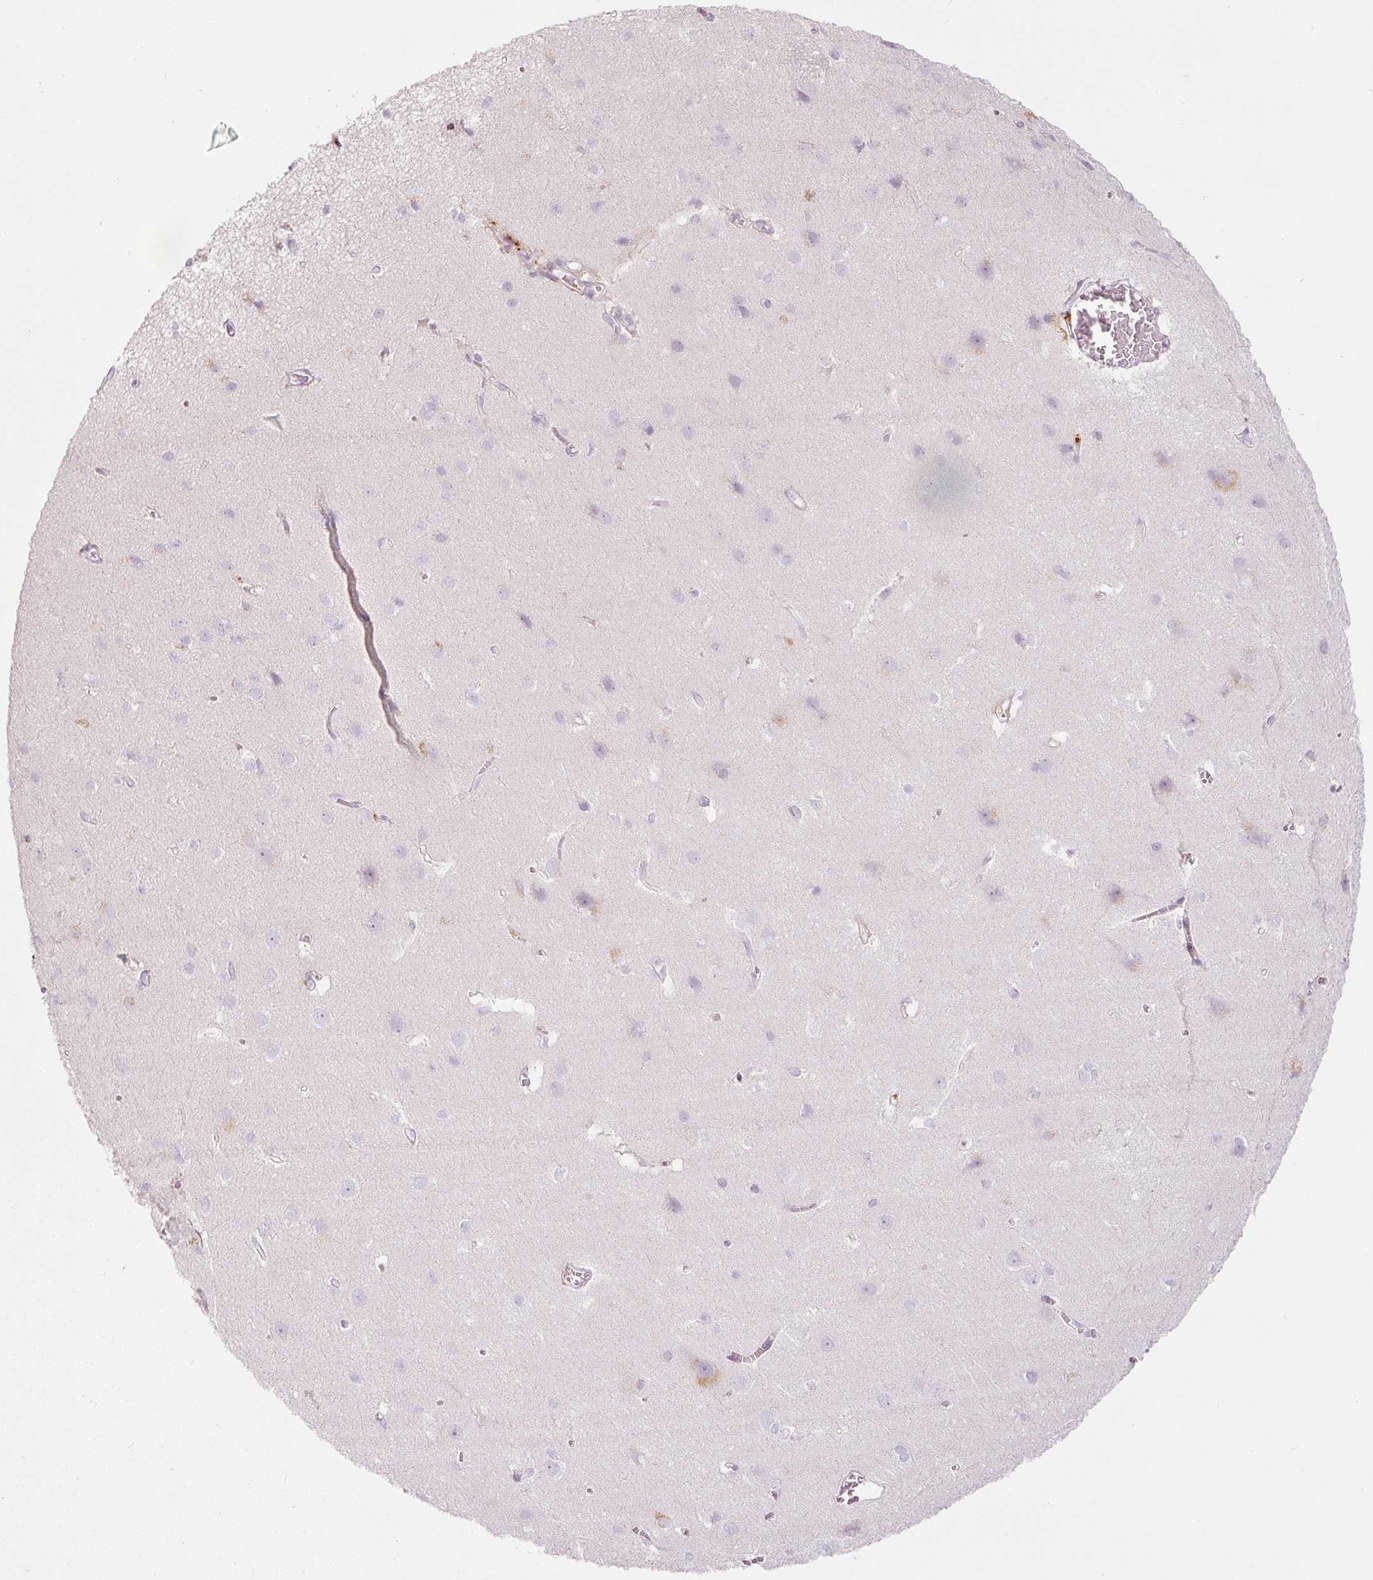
{"staining": {"intensity": "negative", "quantity": "none", "location": "none"}, "tissue": "cerebral cortex", "cell_type": "Endothelial cells", "image_type": "normal", "snomed": [{"axis": "morphology", "description": "Normal tissue, NOS"}, {"axis": "topography", "description": "Cerebral cortex"}], "caption": "A high-resolution photomicrograph shows IHC staining of benign cerebral cortex, which reveals no significant expression in endothelial cells.", "gene": "LECT2", "patient": {"sex": "male", "age": 37}}